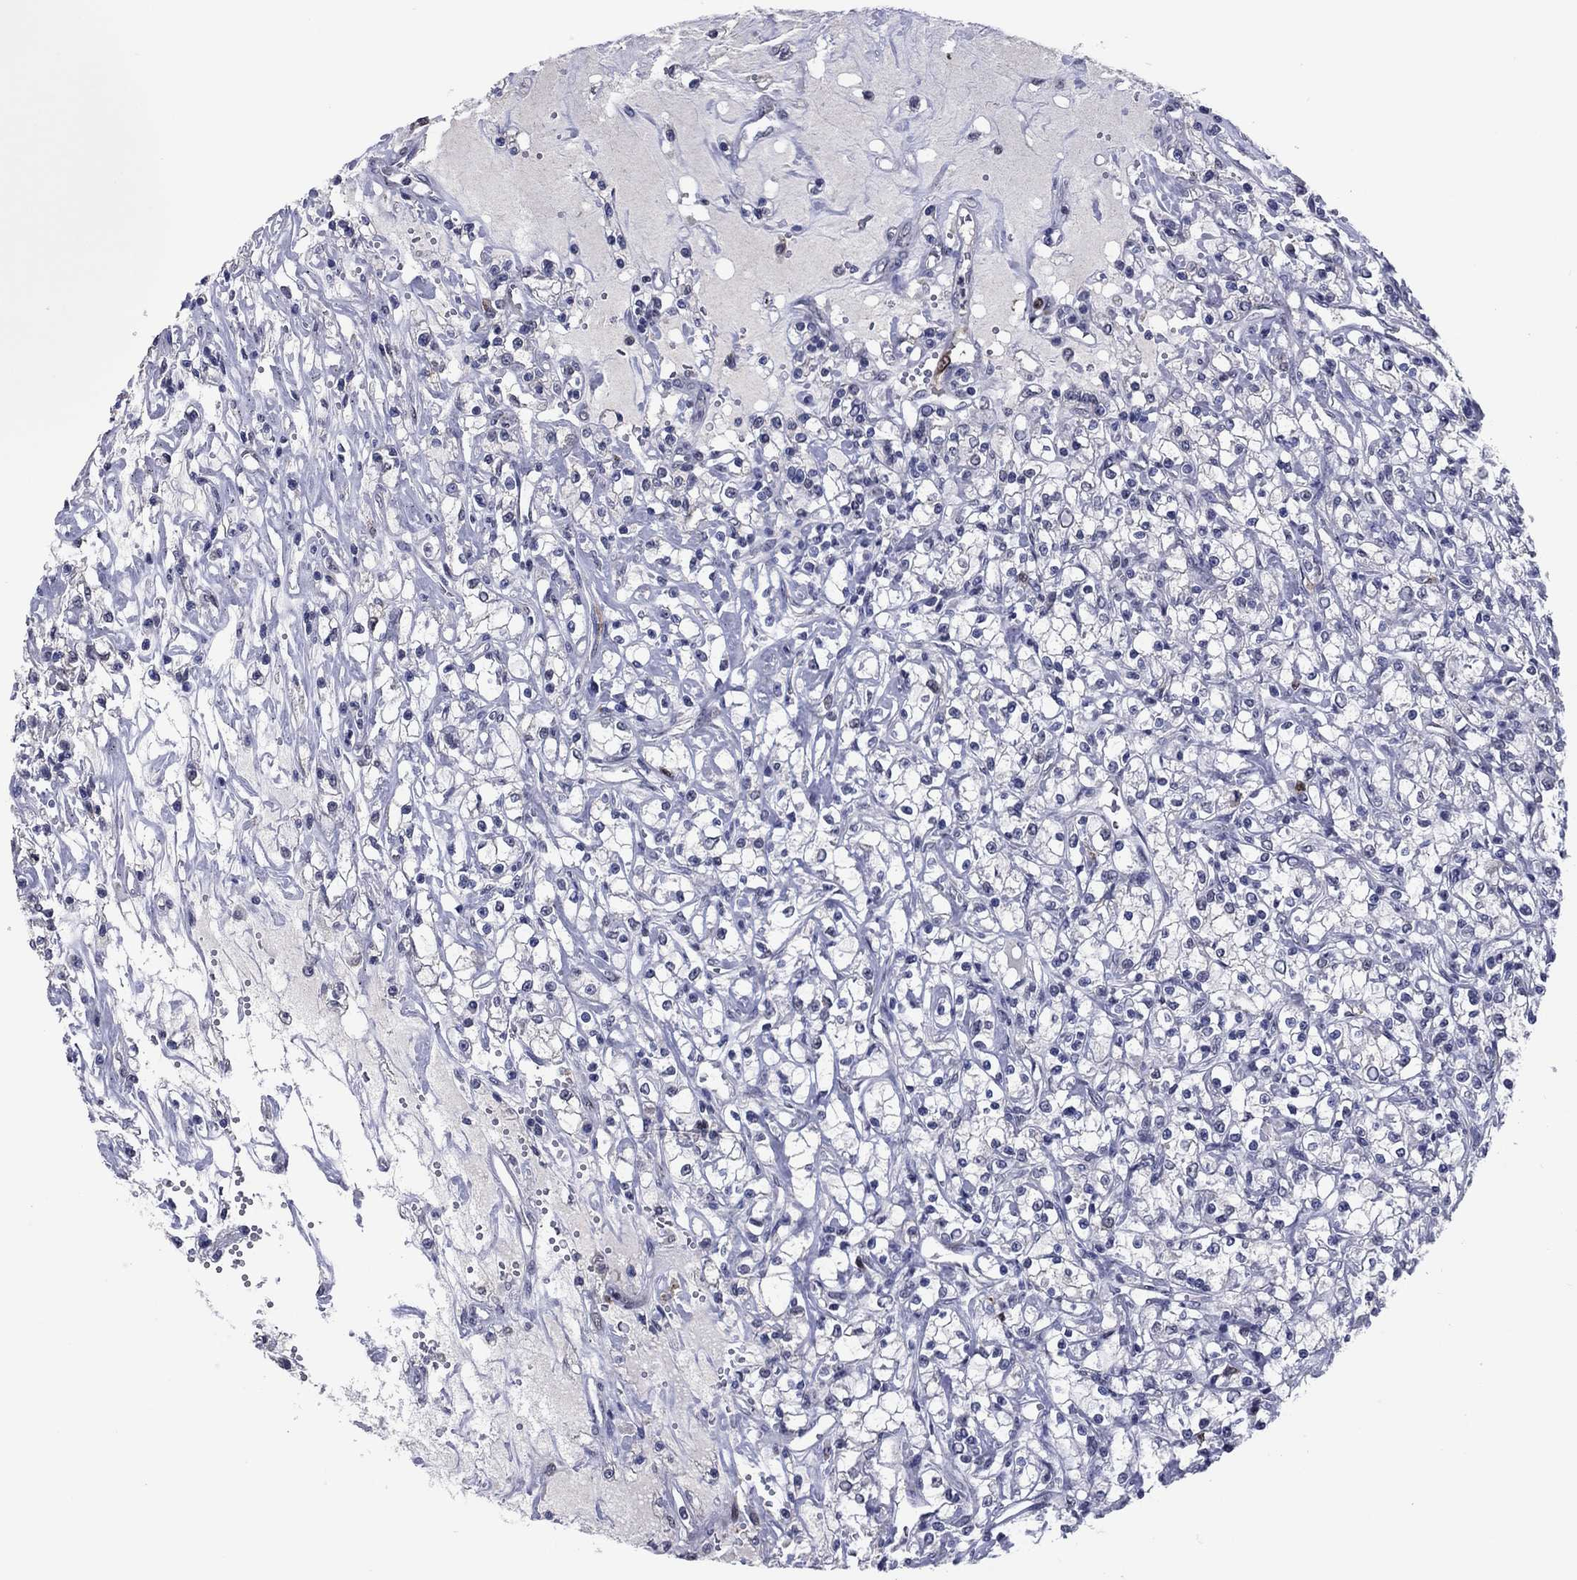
{"staining": {"intensity": "negative", "quantity": "none", "location": "none"}, "tissue": "renal cancer", "cell_type": "Tumor cells", "image_type": "cancer", "snomed": [{"axis": "morphology", "description": "Adenocarcinoma, NOS"}, {"axis": "topography", "description": "Kidney"}], "caption": "Renal cancer (adenocarcinoma) stained for a protein using immunohistochemistry (IHC) displays no staining tumor cells.", "gene": "TYMS", "patient": {"sex": "female", "age": 59}}